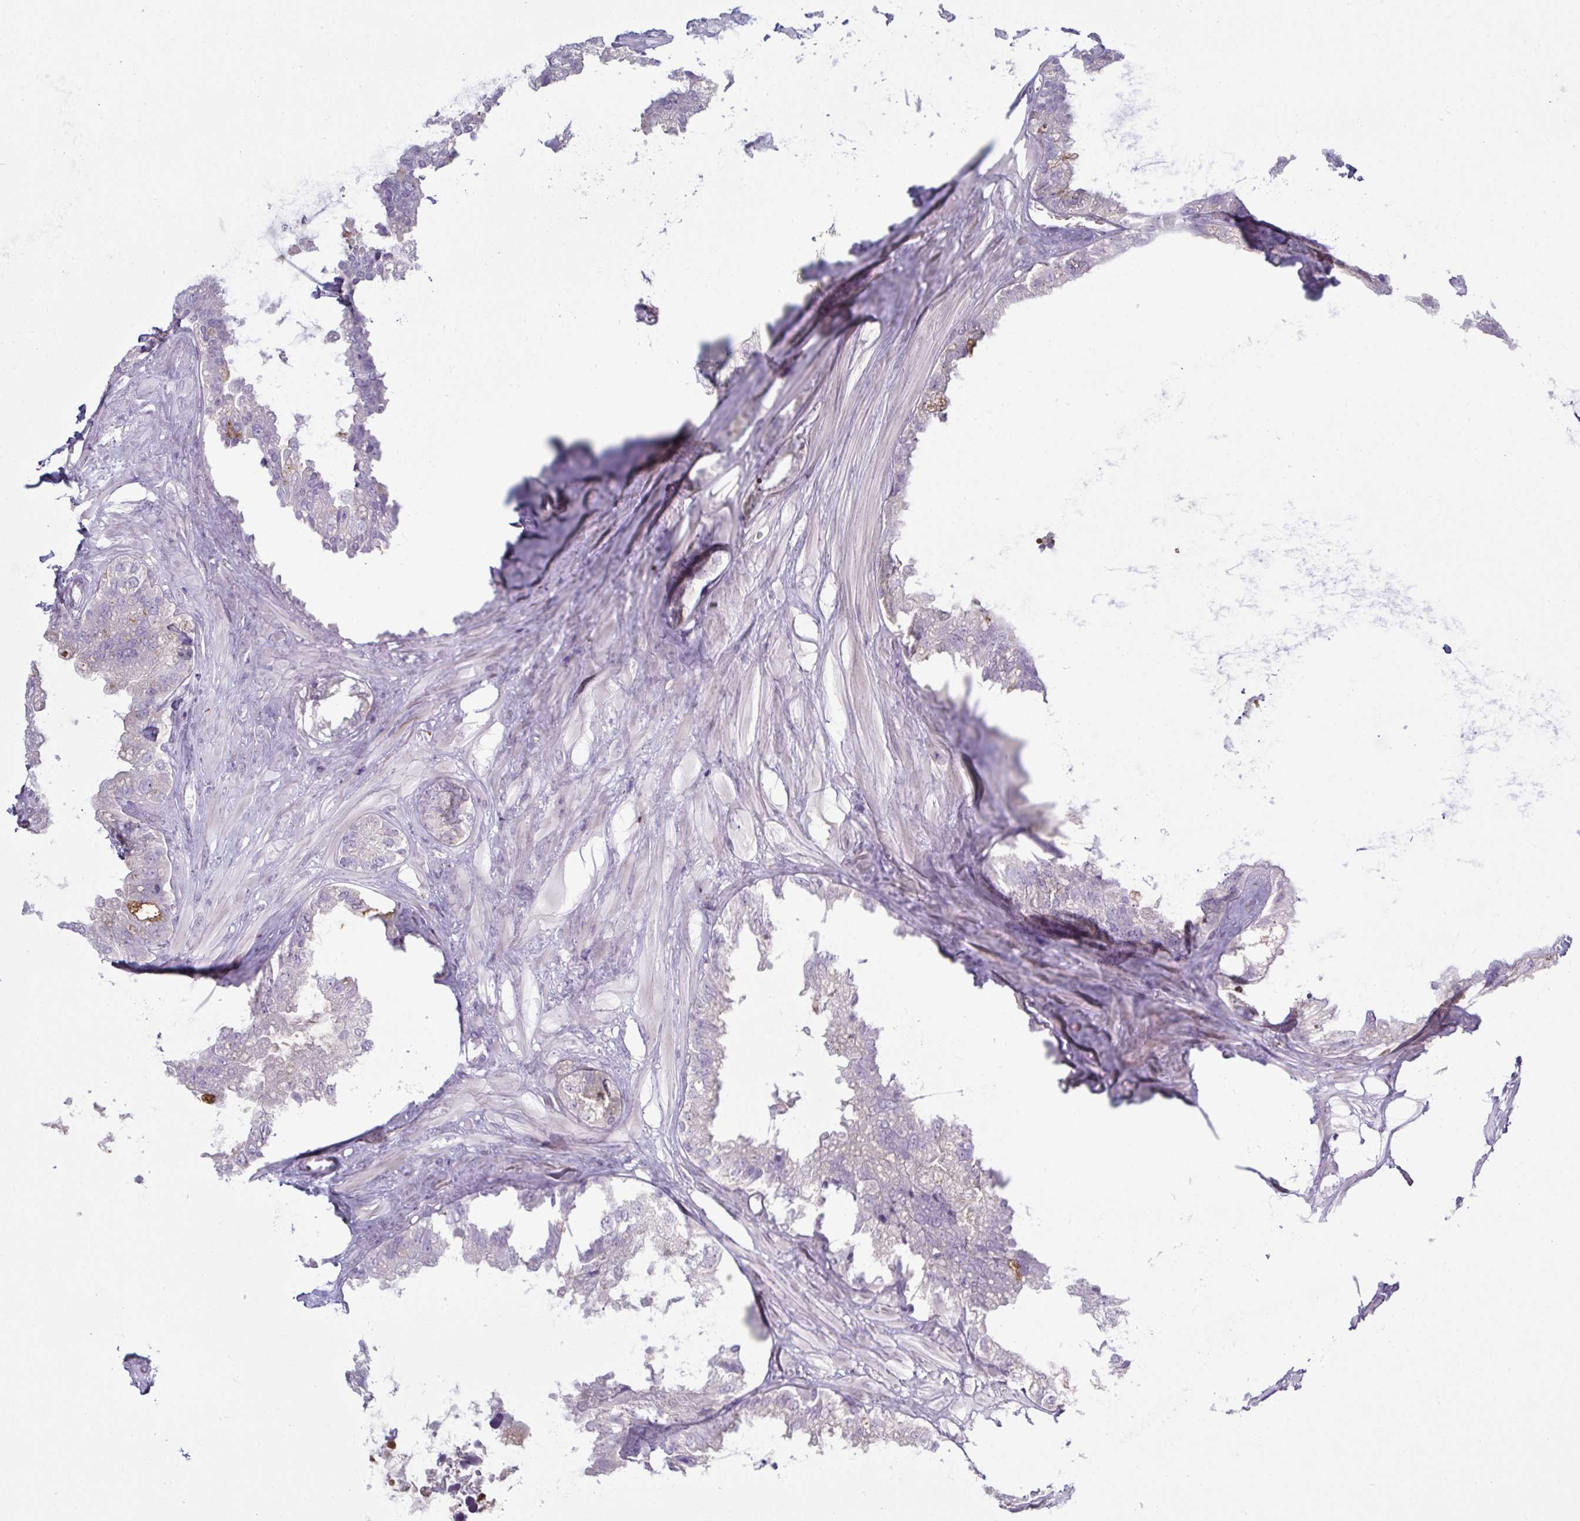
{"staining": {"intensity": "negative", "quantity": "none", "location": "none"}, "tissue": "seminal vesicle", "cell_type": "Glandular cells", "image_type": "normal", "snomed": [{"axis": "morphology", "description": "Normal tissue, NOS"}, {"axis": "topography", "description": "Seminal veicle"}, {"axis": "topography", "description": "Peripheral nerve tissue"}], "caption": "IHC photomicrograph of benign seminal vesicle: seminal vesicle stained with DAB (3,3'-diaminobenzidine) demonstrates no significant protein positivity in glandular cells.", "gene": "ADAM21", "patient": {"sex": "male", "age": 76}}